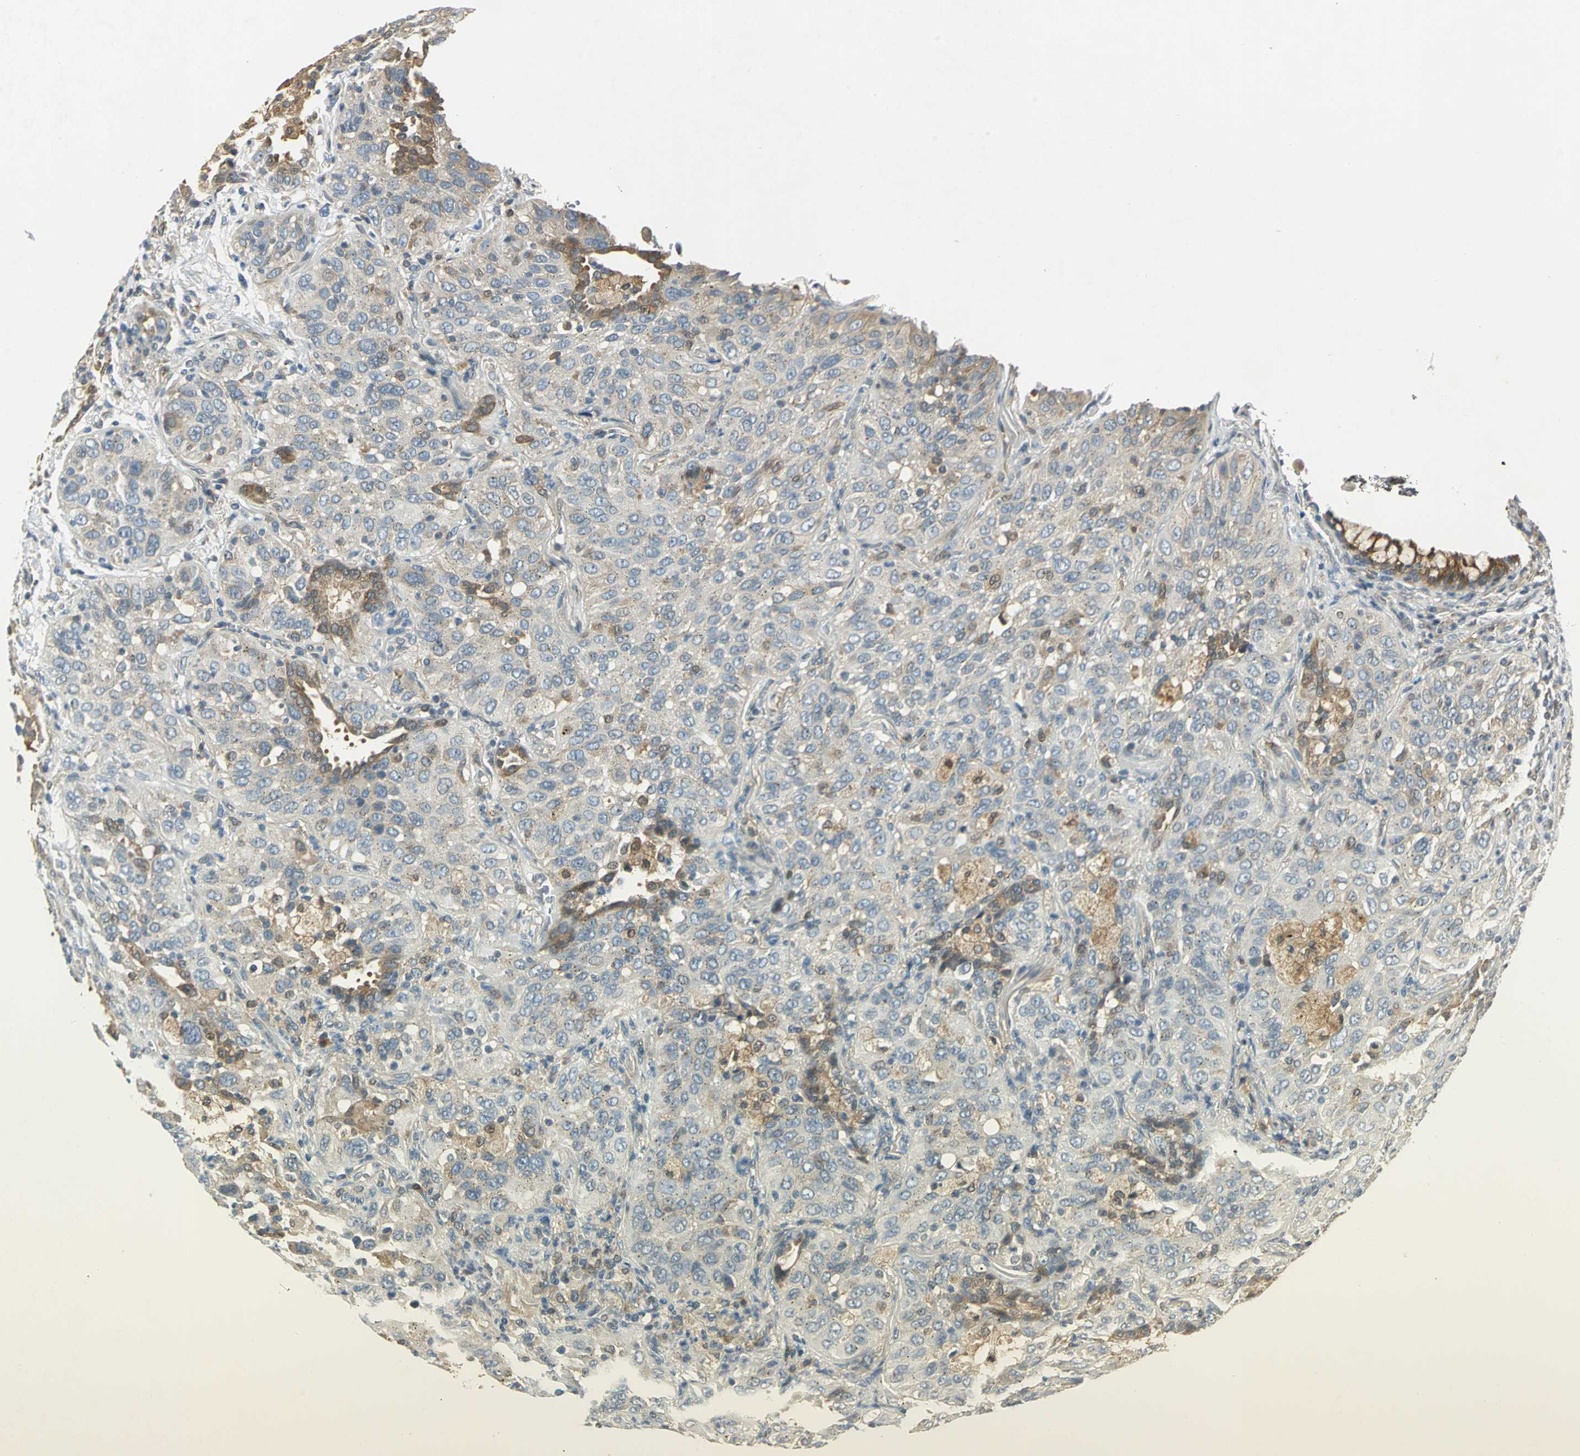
{"staining": {"intensity": "weak", "quantity": ">75%", "location": "cytoplasmic/membranous"}, "tissue": "lung cancer", "cell_type": "Tumor cells", "image_type": "cancer", "snomed": [{"axis": "morphology", "description": "Squamous cell carcinoma, NOS"}, {"axis": "topography", "description": "Lung"}], "caption": "Immunohistochemical staining of human lung squamous cell carcinoma displays low levels of weak cytoplasmic/membranous protein staining in approximately >75% of tumor cells. The protein is stained brown, and the nuclei are stained in blue (DAB IHC with brightfield microscopy, high magnification).", "gene": "FYN", "patient": {"sex": "female", "age": 67}}